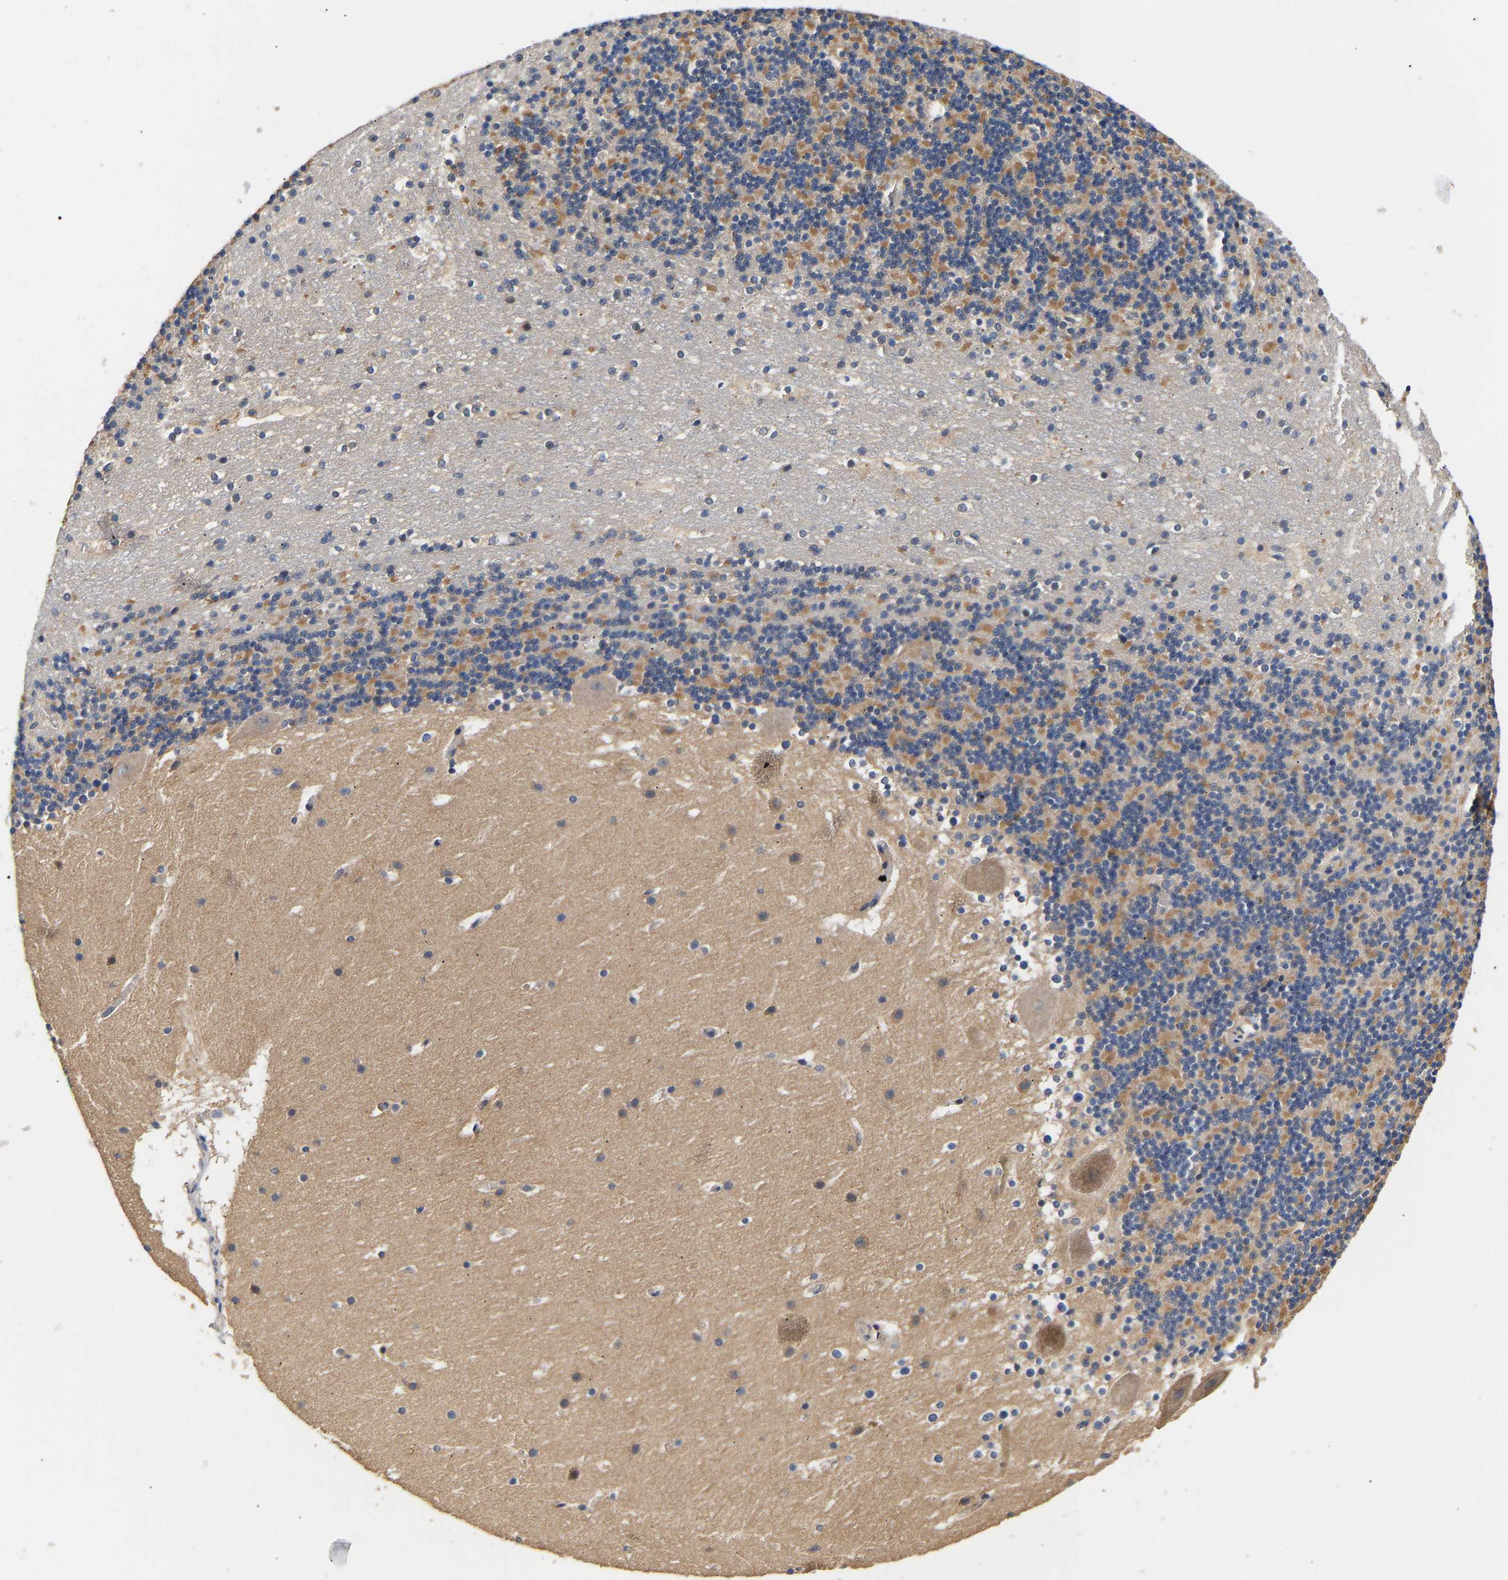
{"staining": {"intensity": "moderate", "quantity": "25%-75%", "location": "cytoplasmic/membranous"}, "tissue": "cerebellum", "cell_type": "Cells in granular layer", "image_type": "normal", "snomed": [{"axis": "morphology", "description": "Normal tissue, NOS"}, {"axis": "topography", "description": "Cerebellum"}], "caption": "The micrograph exhibits immunohistochemical staining of normal cerebellum. There is moderate cytoplasmic/membranous positivity is appreciated in about 25%-75% of cells in granular layer. (brown staining indicates protein expression, while blue staining denotes nuclei).", "gene": "LRBA", "patient": {"sex": "male", "age": 45}}